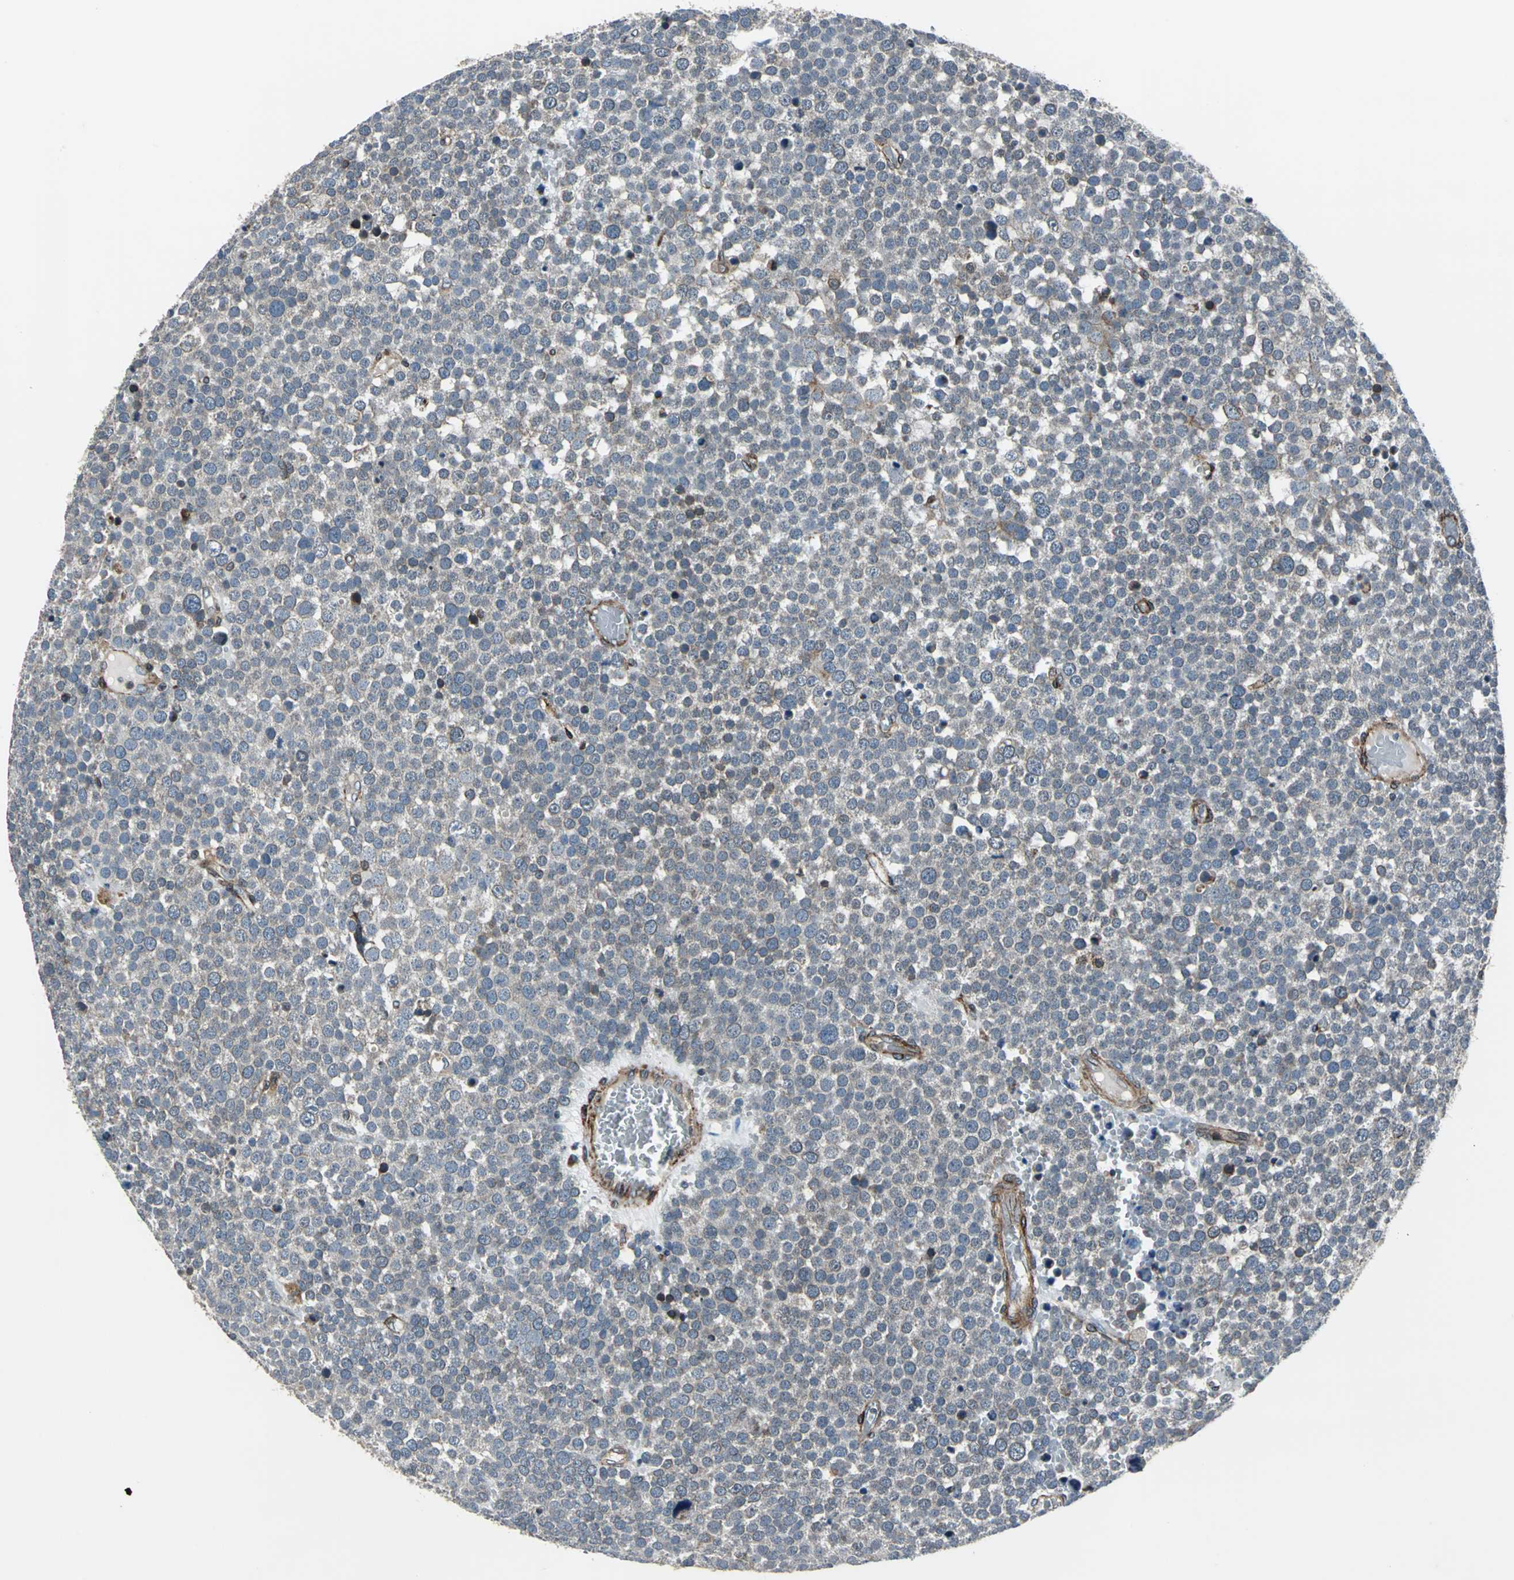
{"staining": {"intensity": "weak", "quantity": "<25%", "location": "cytoplasmic/membranous"}, "tissue": "testis cancer", "cell_type": "Tumor cells", "image_type": "cancer", "snomed": [{"axis": "morphology", "description": "Seminoma, NOS"}, {"axis": "topography", "description": "Testis"}], "caption": "Tumor cells show no significant protein expression in seminoma (testis). The staining was performed using DAB to visualize the protein expression in brown, while the nuclei were stained in blue with hematoxylin (Magnification: 20x).", "gene": "HTATIP2", "patient": {"sex": "male", "age": 71}}